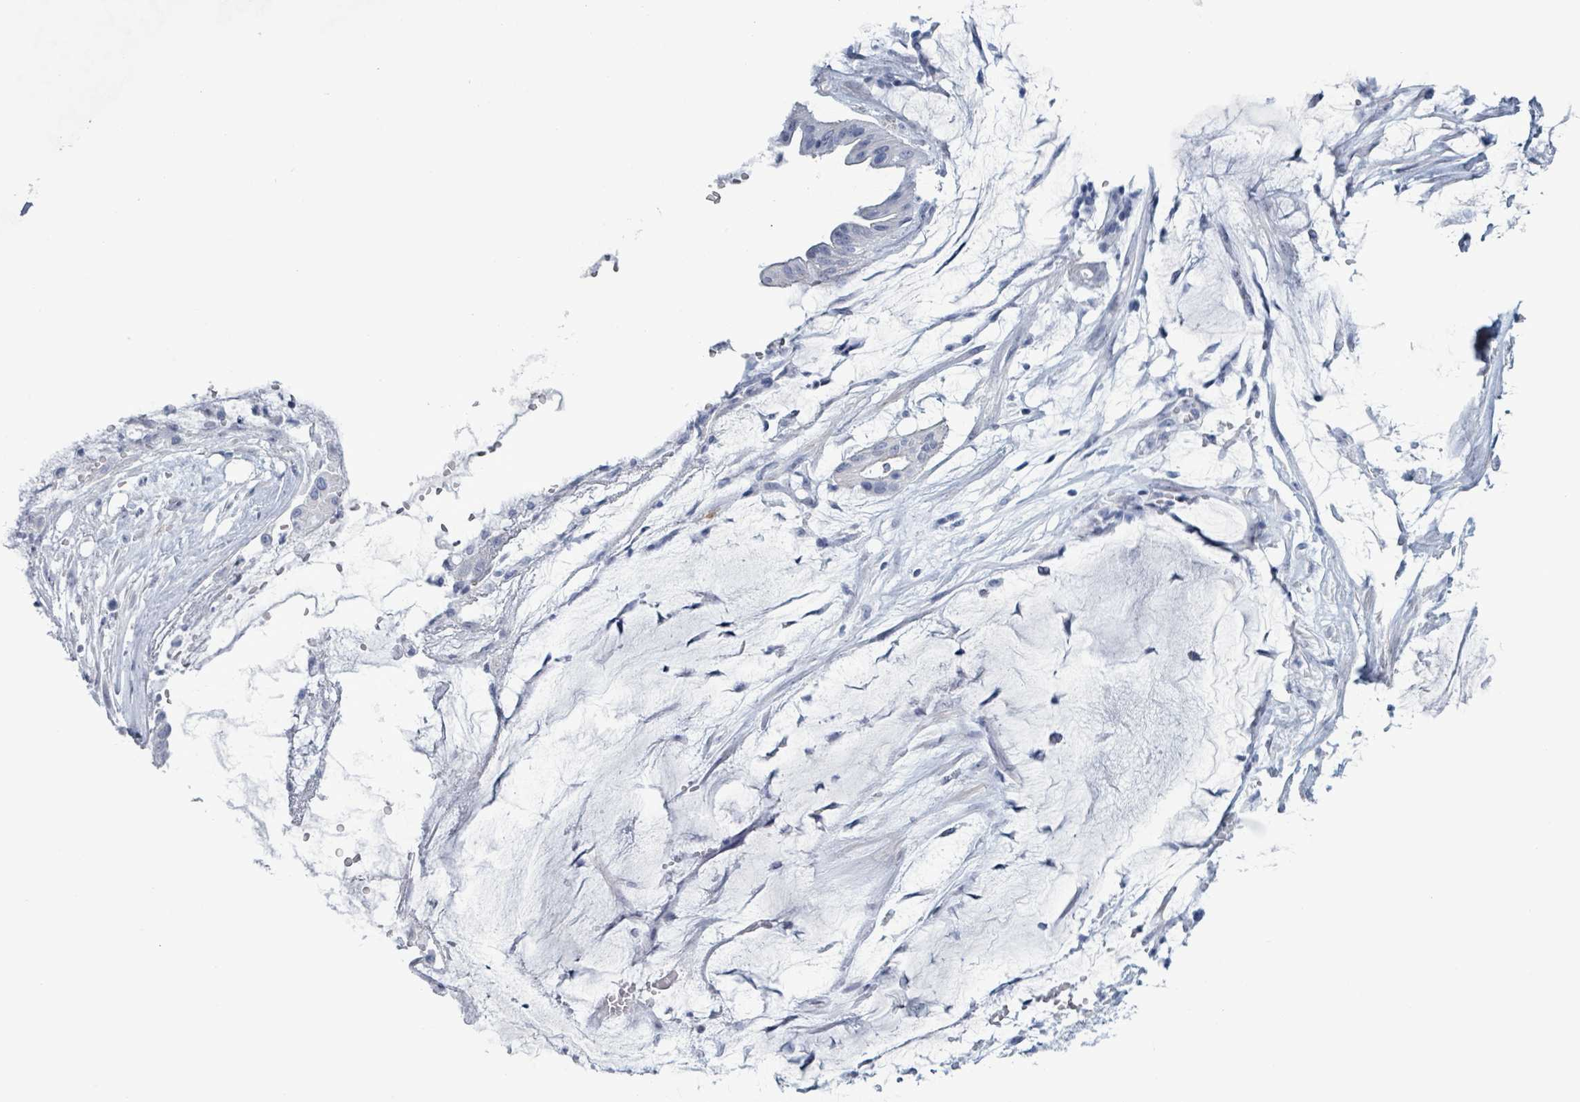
{"staining": {"intensity": "negative", "quantity": "none", "location": "none"}, "tissue": "ovarian cancer", "cell_type": "Tumor cells", "image_type": "cancer", "snomed": [{"axis": "morphology", "description": "Cystadenocarcinoma, mucinous, NOS"}, {"axis": "topography", "description": "Ovary"}], "caption": "Immunohistochemistry (IHC) histopathology image of neoplastic tissue: human ovarian cancer (mucinous cystadenocarcinoma) stained with DAB shows no significant protein positivity in tumor cells. (DAB (3,3'-diaminobenzidine) immunohistochemistry (IHC) visualized using brightfield microscopy, high magnification).", "gene": "ZNF771", "patient": {"sex": "female", "age": 73}}